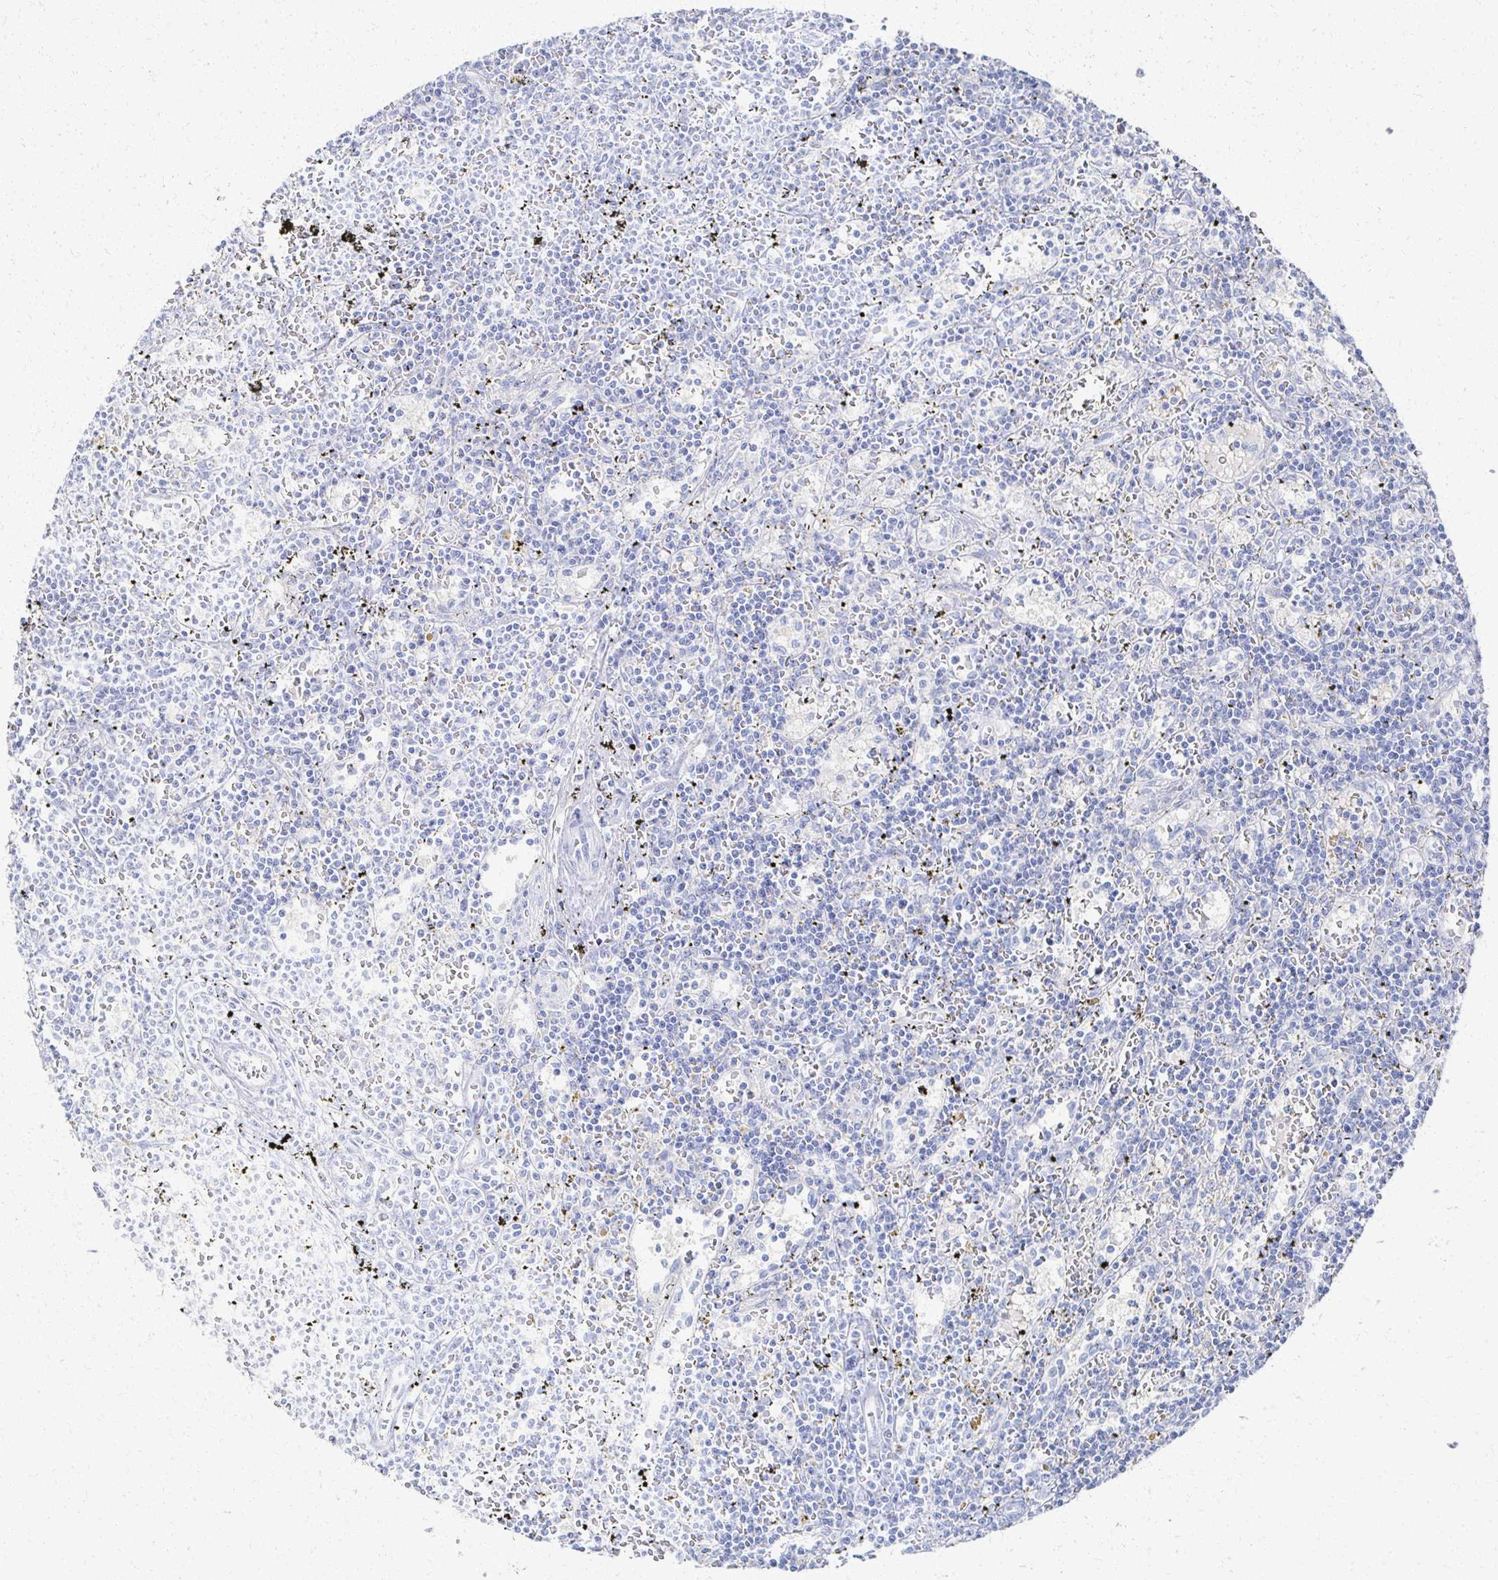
{"staining": {"intensity": "negative", "quantity": "none", "location": "none"}, "tissue": "lymphoma", "cell_type": "Tumor cells", "image_type": "cancer", "snomed": [{"axis": "morphology", "description": "Malignant lymphoma, non-Hodgkin's type, Low grade"}, {"axis": "topography", "description": "Spleen"}], "caption": "Malignant lymphoma, non-Hodgkin's type (low-grade) stained for a protein using IHC reveals no staining tumor cells.", "gene": "PRR20A", "patient": {"sex": "male", "age": 60}}